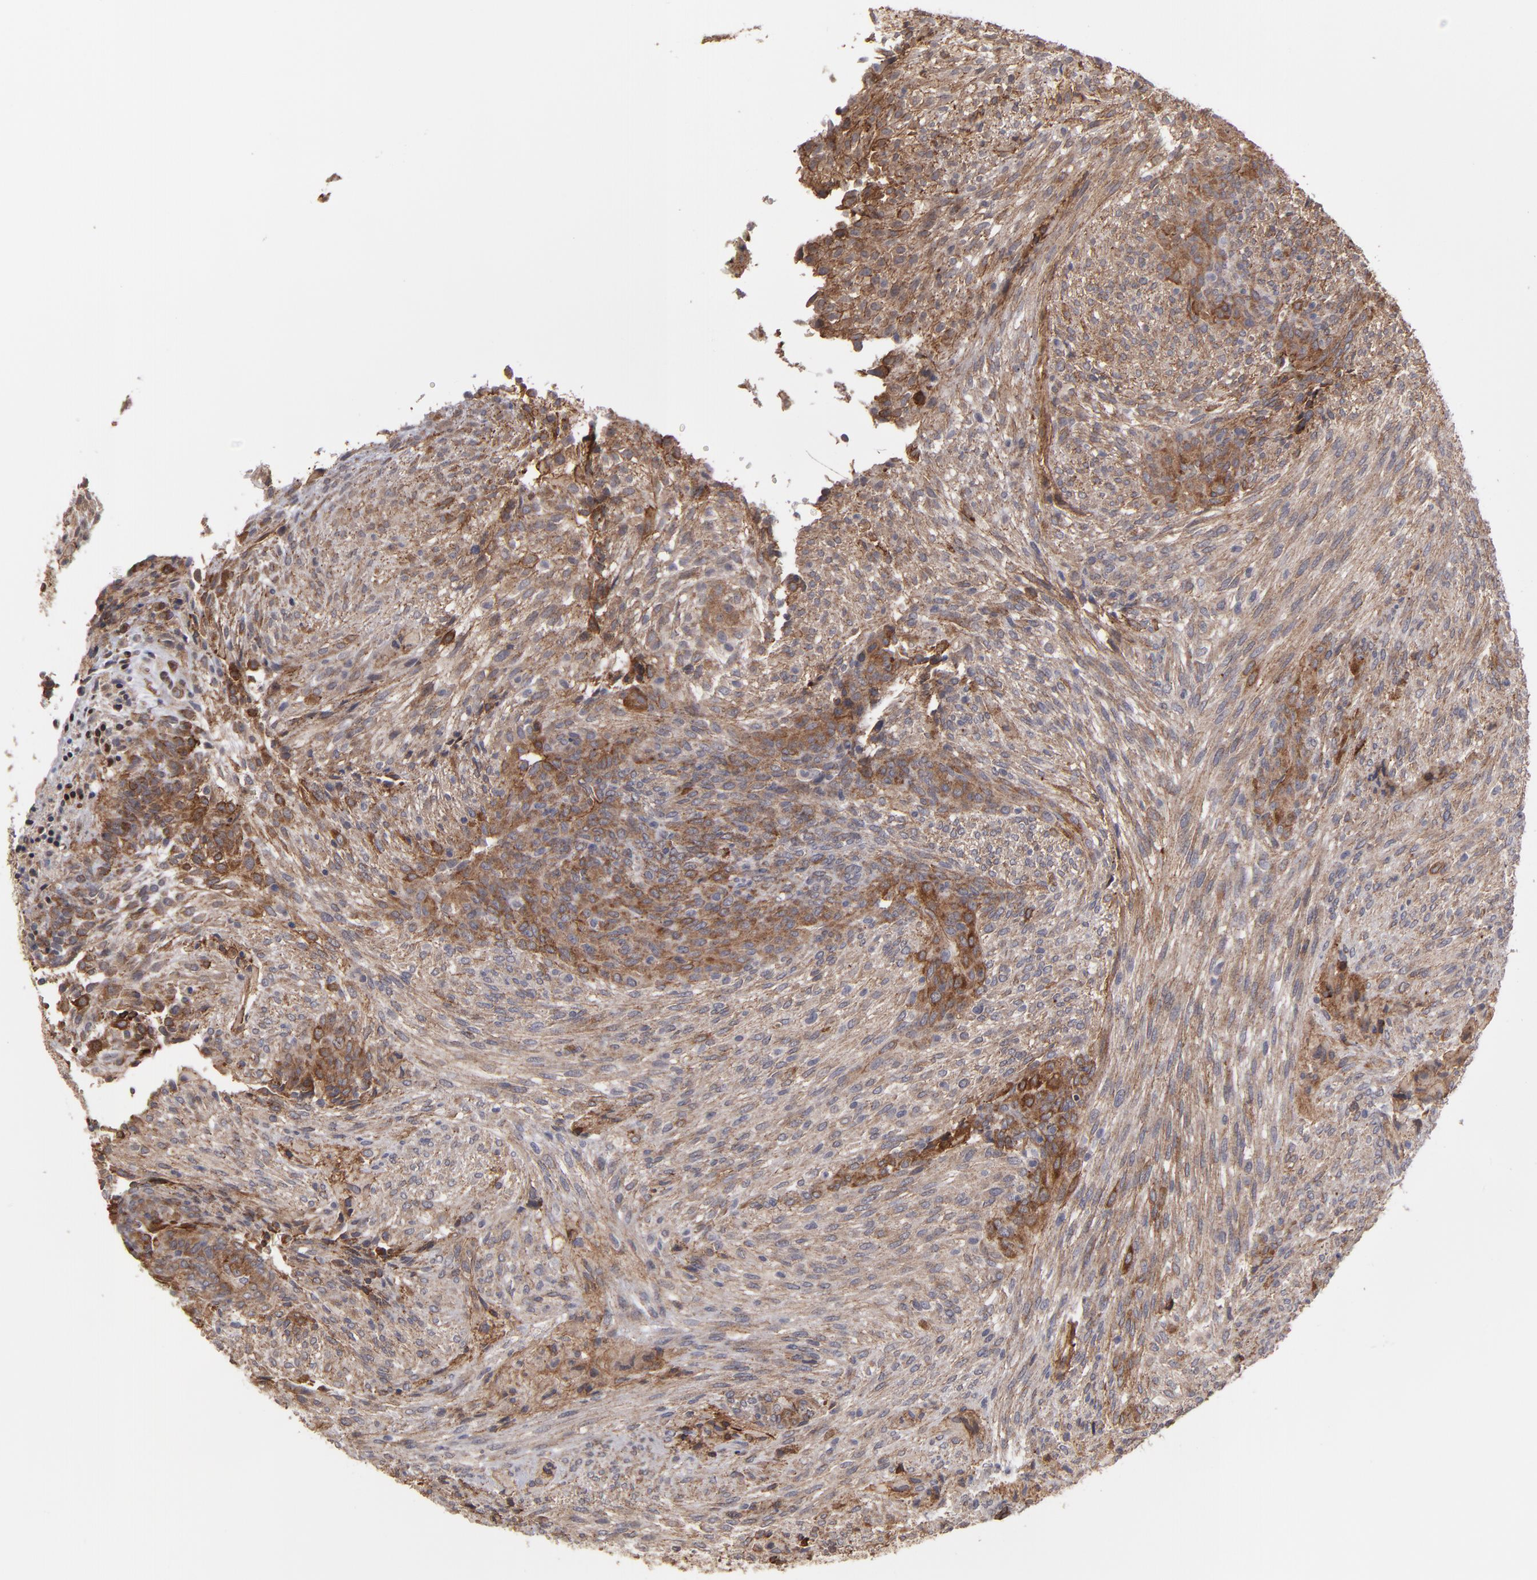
{"staining": {"intensity": "moderate", "quantity": ">75%", "location": "cytoplasmic/membranous"}, "tissue": "glioma", "cell_type": "Tumor cells", "image_type": "cancer", "snomed": [{"axis": "morphology", "description": "Glioma, malignant, High grade"}, {"axis": "topography", "description": "Cerebral cortex"}], "caption": "Immunohistochemical staining of human malignant glioma (high-grade) shows medium levels of moderate cytoplasmic/membranous protein positivity in about >75% of tumor cells.", "gene": "TJP1", "patient": {"sex": "female", "age": 55}}